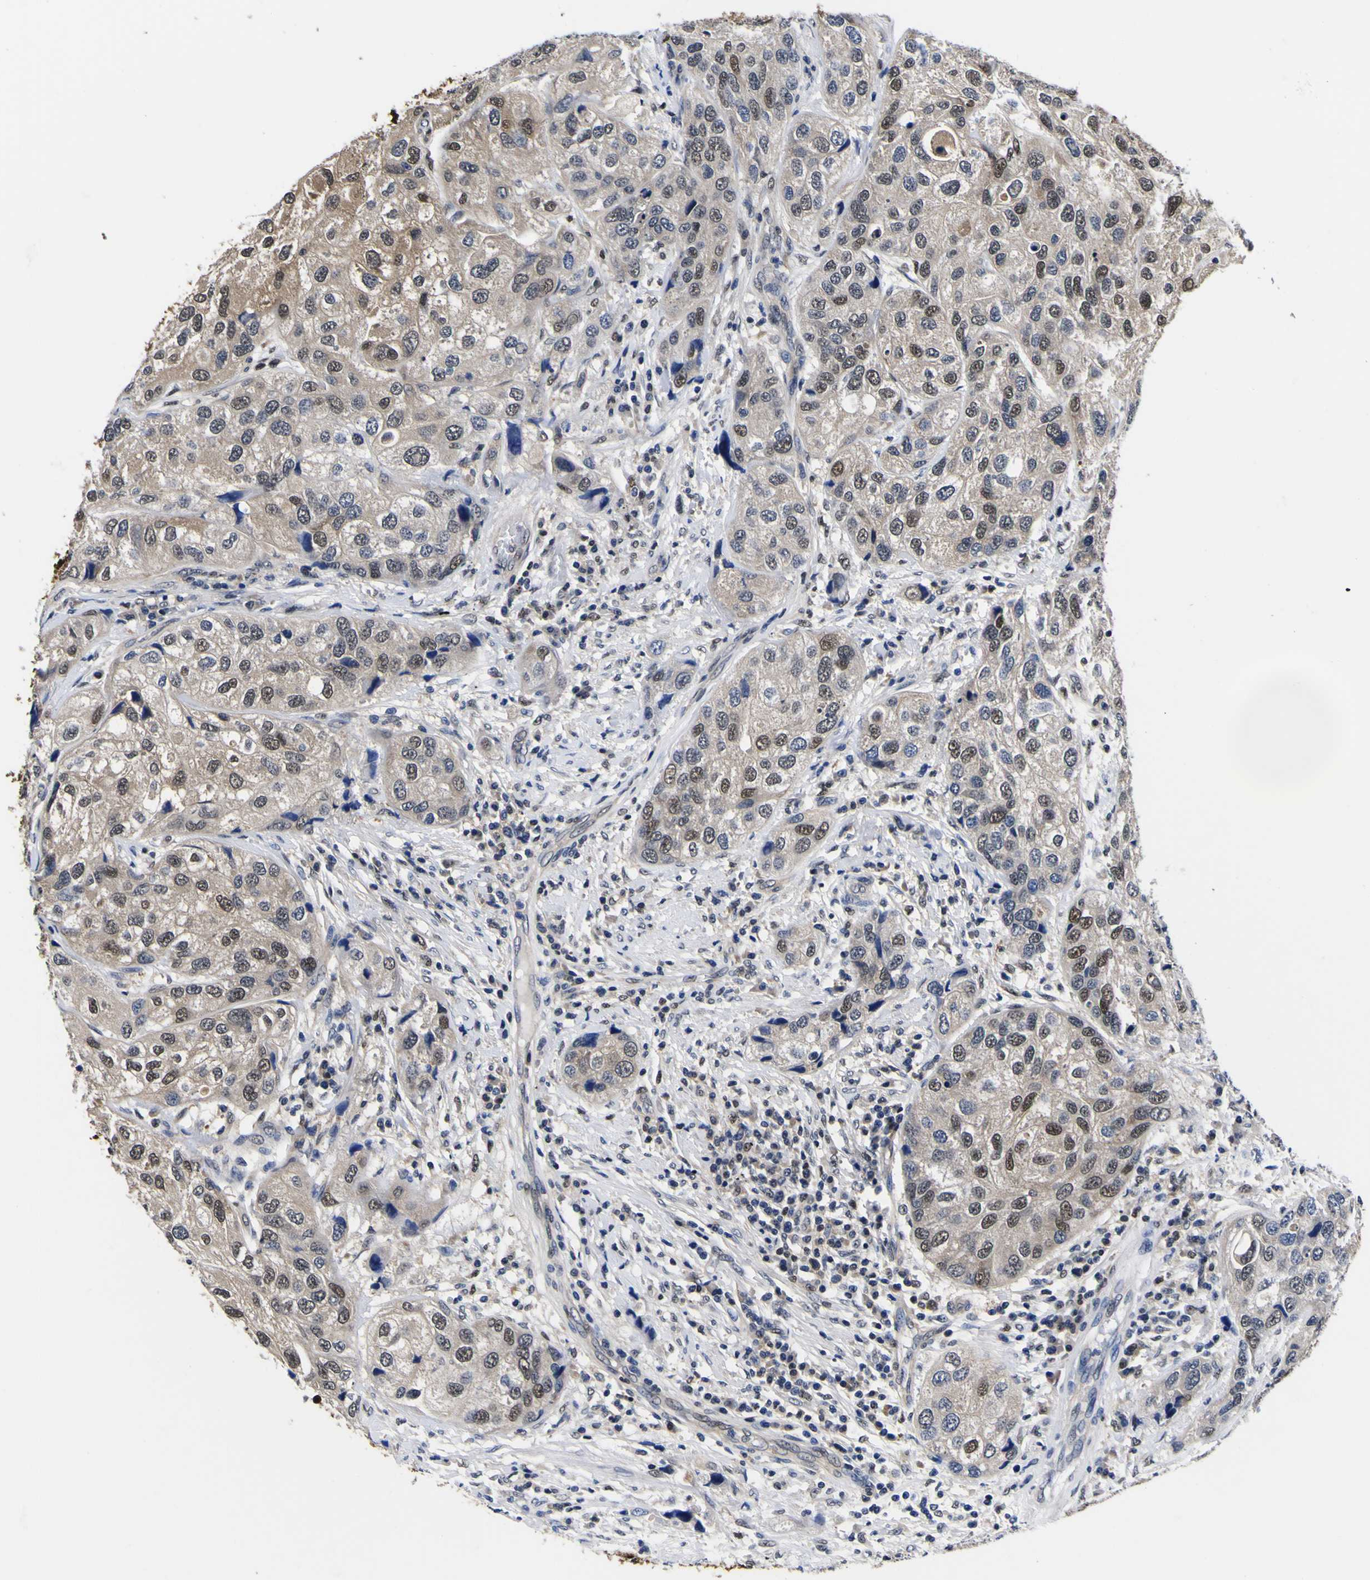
{"staining": {"intensity": "strong", "quantity": "25%-75%", "location": "nuclear"}, "tissue": "urothelial cancer", "cell_type": "Tumor cells", "image_type": "cancer", "snomed": [{"axis": "morphology", "description": "Urothelial carcinoma, High grade"}, {"axis": "topography", "description": "Urinary bladder"}], "caption": "Protein analysis of urothelial cancer tissue shows strong nuclear expression in about 25%-75% of tumor cells. The staining was performed using DAB to visualize the protein expression in brown, while the nuclei were stained in blue with hematoxylin (Magnification: 20x).", "gene": "FAM110B", "patient": {"sex": "female", "age": 64}}